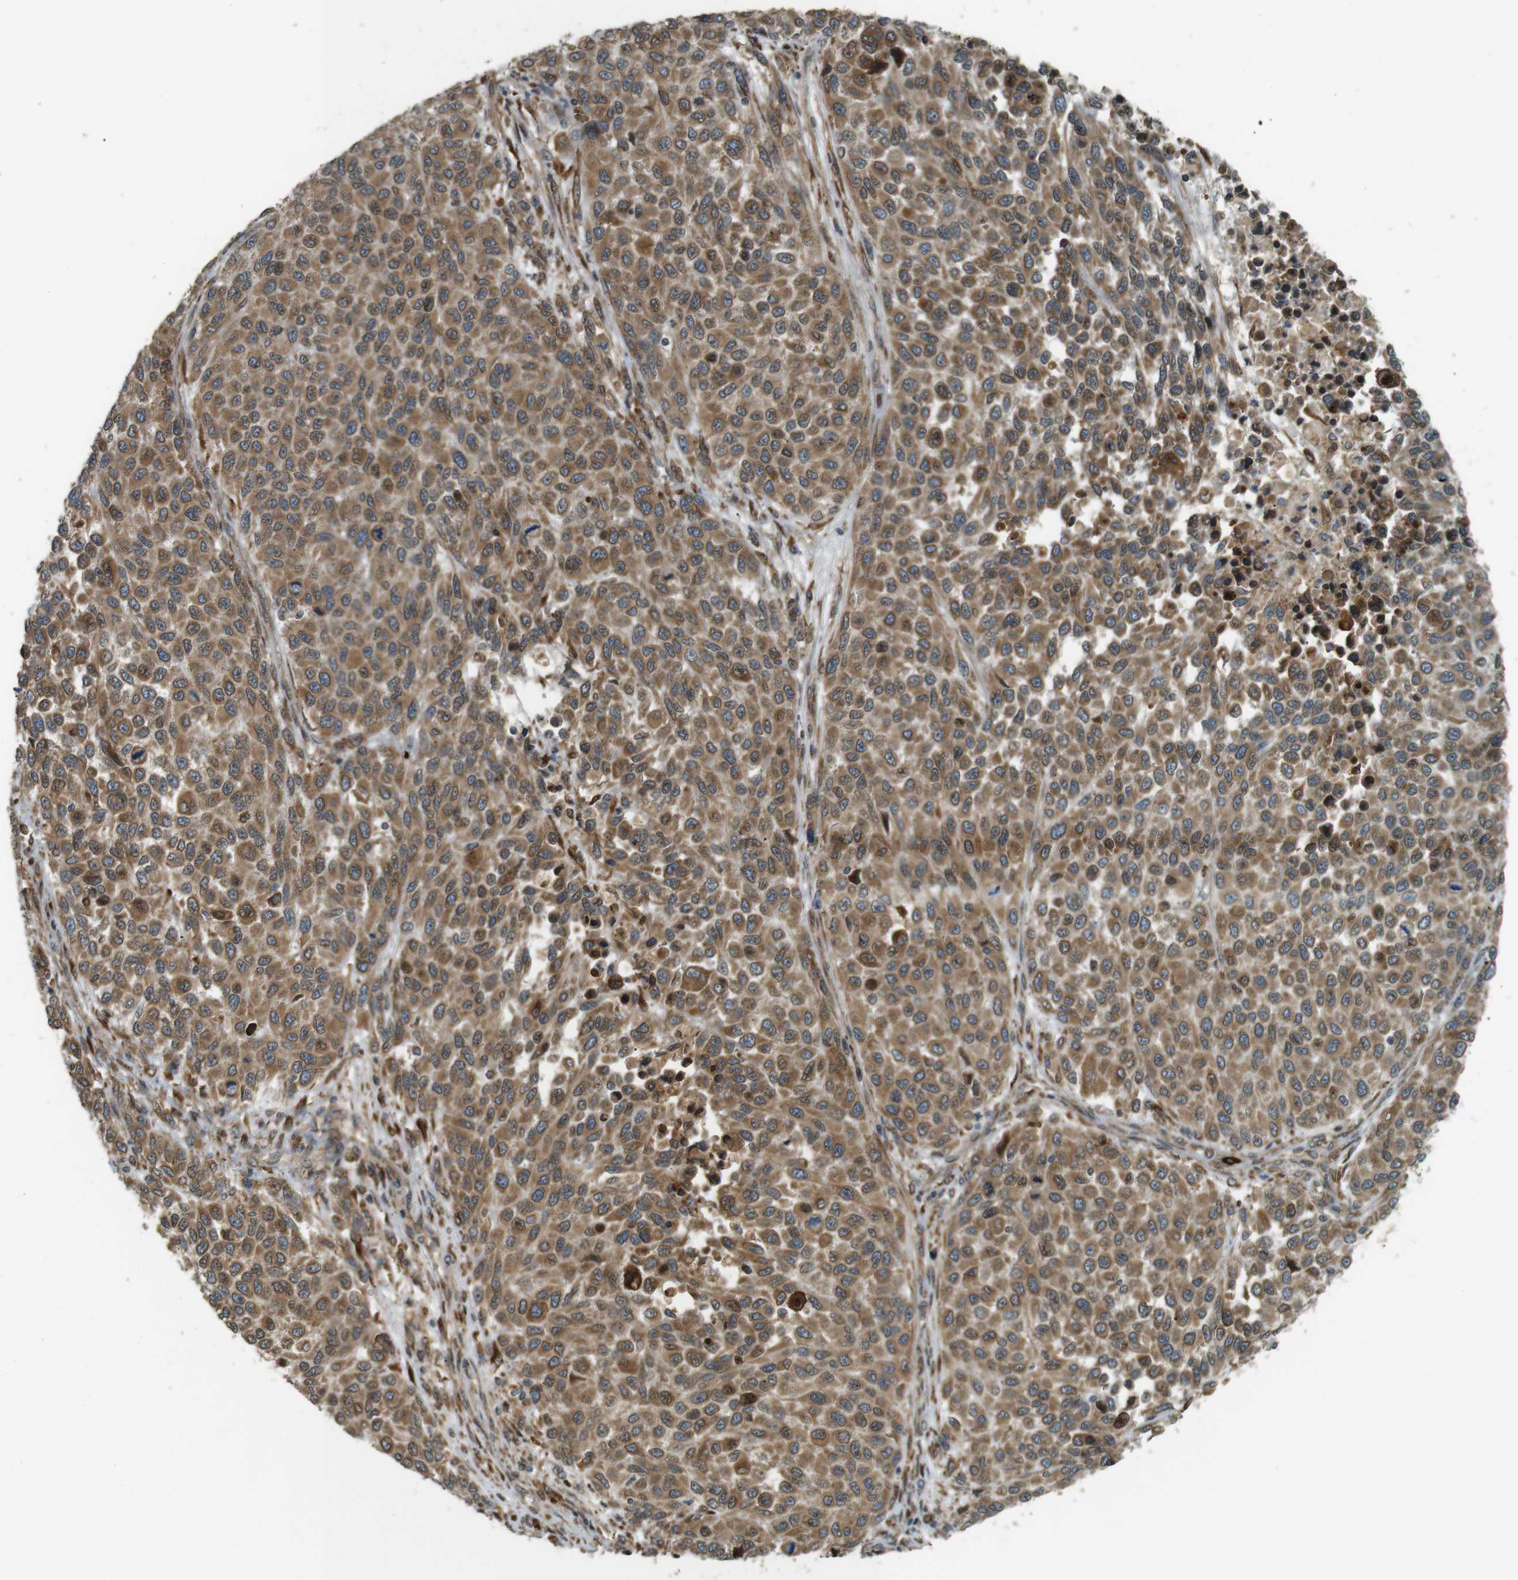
{"staining": {"intensity": "moderate", "quantity": ">75%", "location": "cytoplasmic/membranous"}, "tissue": "melanoma", "cell_type": "Tumor cells", "image_type": "cancer", "snomed": [{"axis": "morphology", "description": "Malignant melanoma, Metastatic site"}, {"axis": "topography", "description": "Lymph node"}], "caption": "Protein staining exhibits moderate cytoplasmic/membranous staining in about >75% of tumor cells in melanoma.", "gene": "TMED4", "patient": {"sex": "male", "age": 61}}